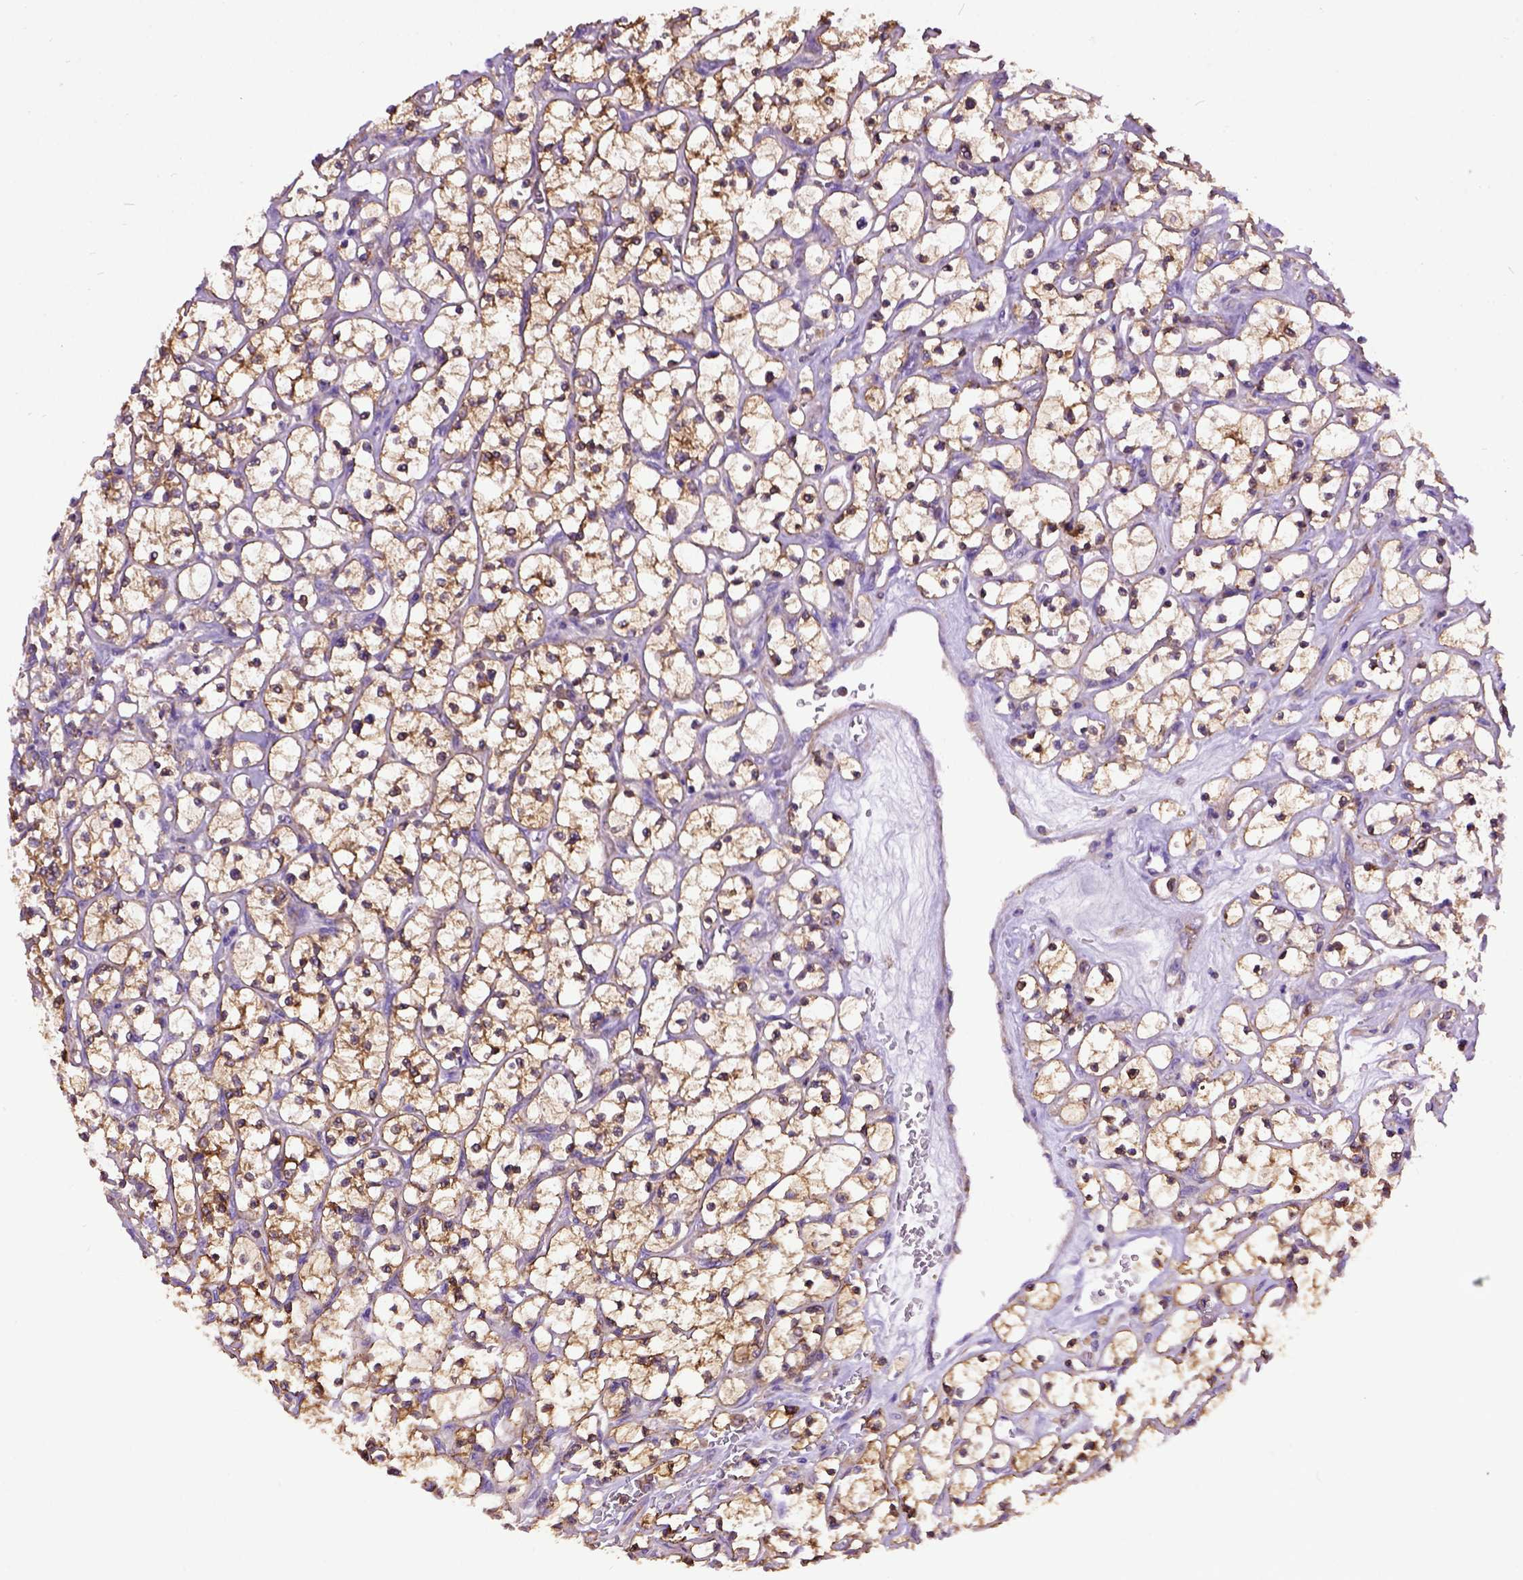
{"staining": {"intensity": "moderate", "quantity": ">75%", "location": "cytoplasmic/membranous"}, "tissue": "renal cancer", "cell_type": "Tumor cells", "image_type": "cancer", "snomed": [{"axis": "morphology", "description": "Adenocarcinoma, NOS"}, {"axis": "topography", "description": "Kidney"}], "caption": "The histopathology image exhibits staining of renal cancer, revealing moderate cytoplasmic/membranous protein expression (brown color) within tumor cells. (Stains: DAB in brown, nuclei in blue, Microscopy: brightfield microscopy at high magnification).", "gene": "MVP", "patient": {"sex": "female", "age": 64}}